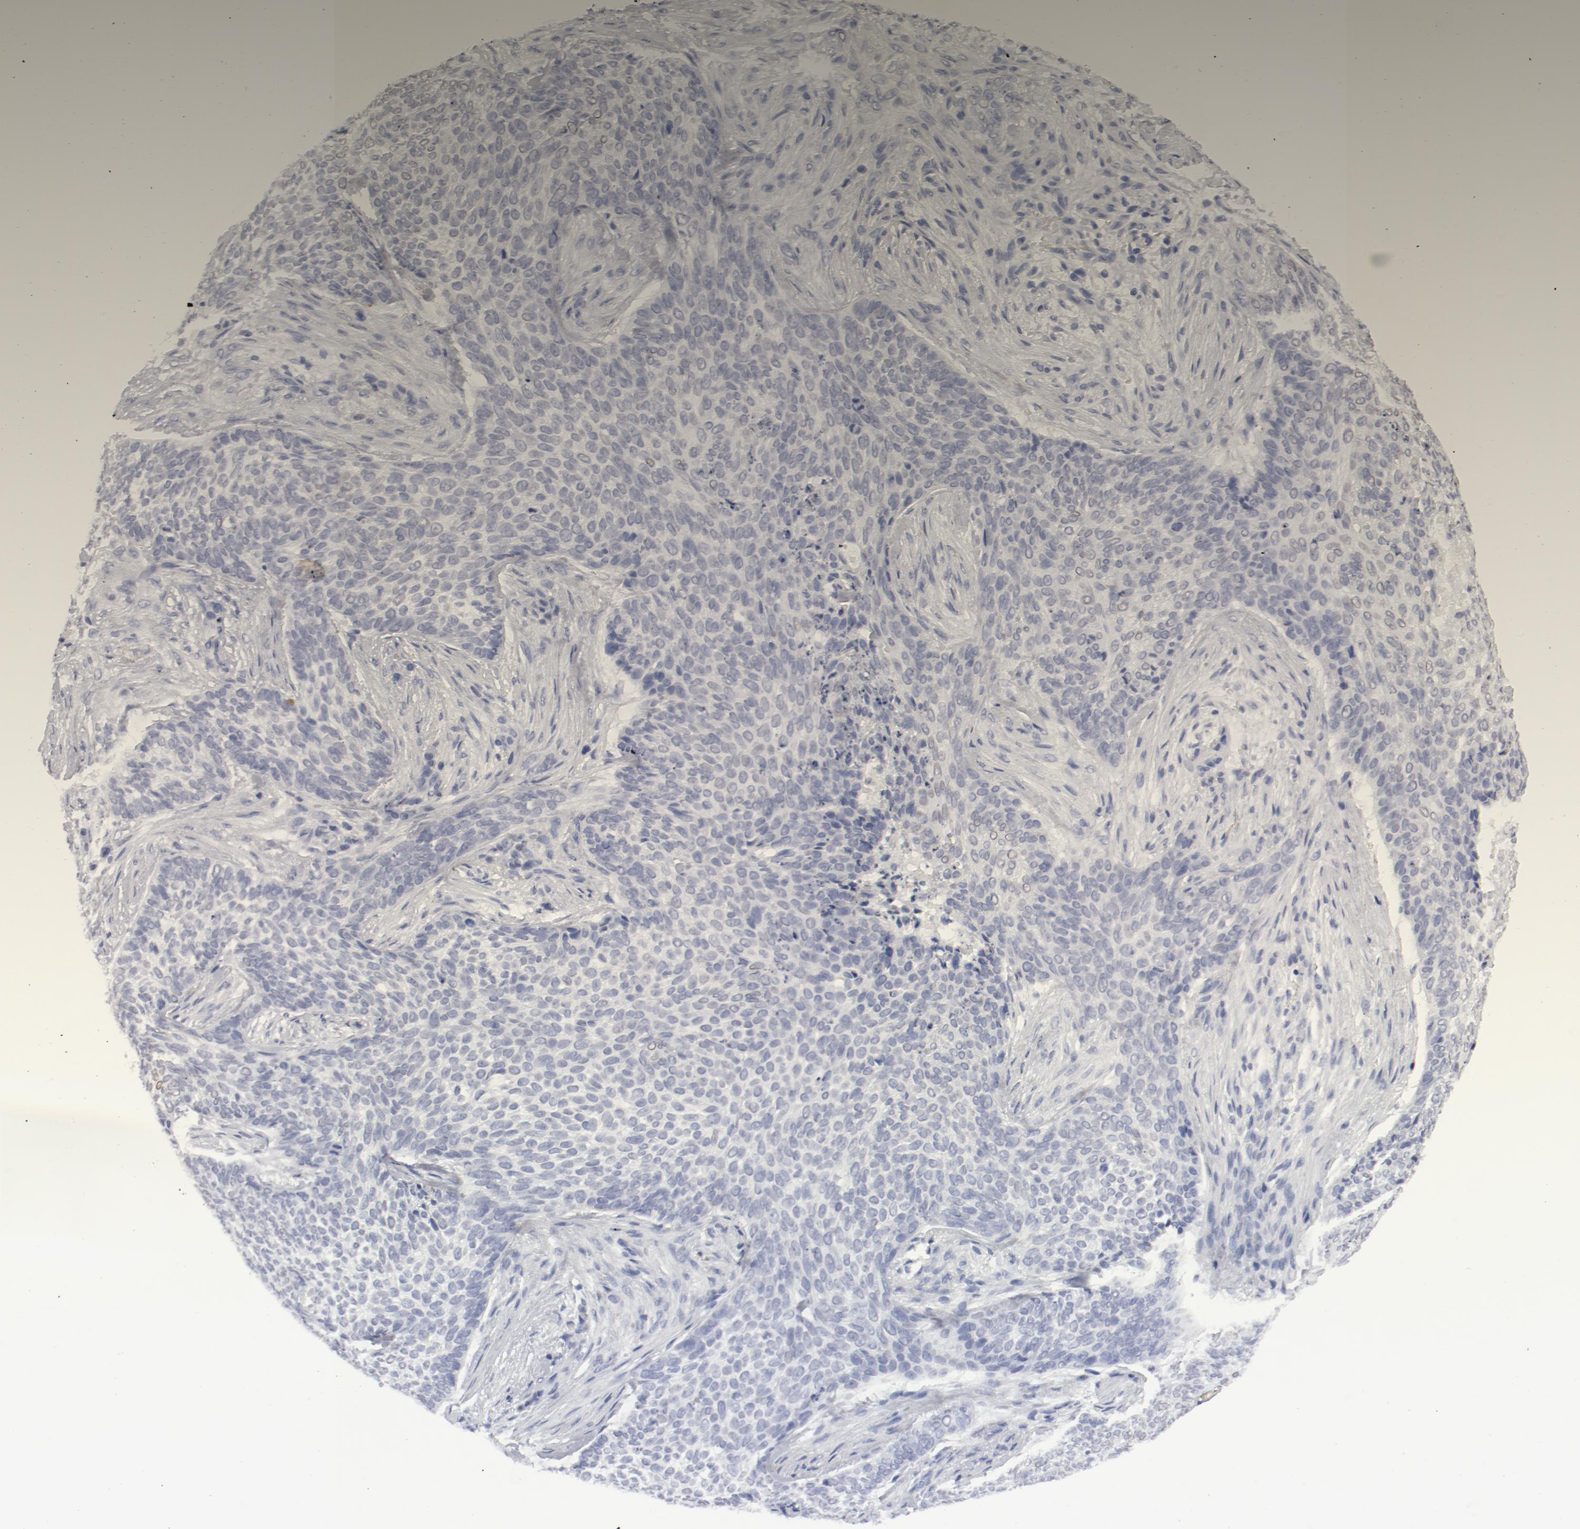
{"staining": {"intensity": "negative", "quantity": "none", "location": "none"}, "tissue": "skin cancer", "cell_type": "Tumor cells", "image_type": "cancer", "snomed": [{"axis": "morphology", "description": "Basal cell carcinoma"}, {"axis": "topography", "description": "Skin"}], "caption": "High power microscopy micrograph of an immunohistochemistry micrograph of skin cancer, revealing no significant staining in tumor cells.", "gene": "SMARCC2", "patient": {"sex": "male", "age": 91}}